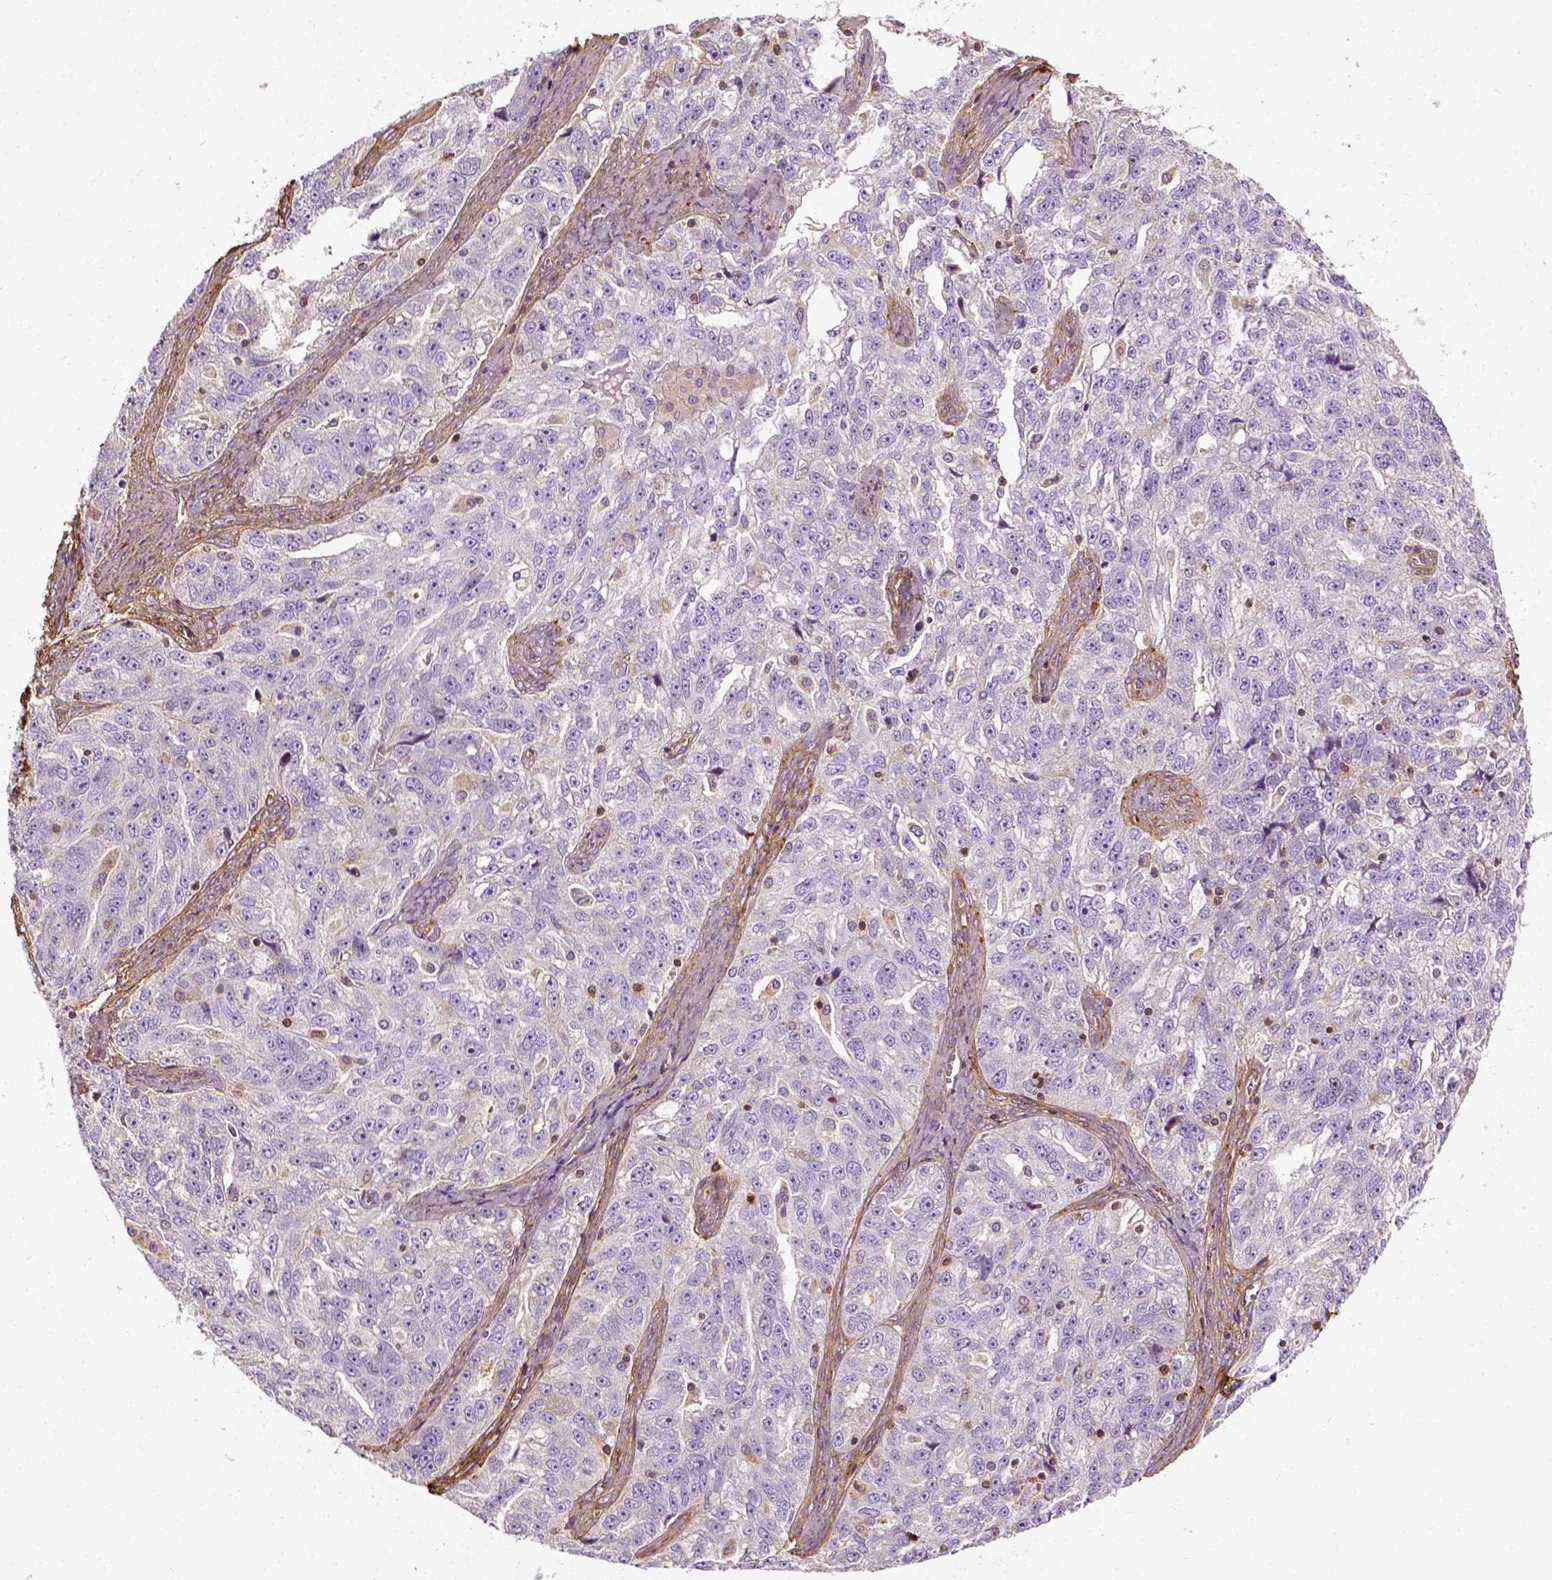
{"staining": {"intensity": "negative", "quantity": "none", "location": "none"}, "tissue": "ovarian cancer", "cell_type": "Tumor cells", "image_type": "cancer", "snomed": [{"axis": "morphology", "description": "Cystadenocarcinoma, serous, NOS"}, {"axis": "topography", "description": "Ovary"}], "caption": "Tumor cells are negative for brown protein staining in ovarian cancer.", "gene": "COL6A2", "patient": {"sex": "female", "age": 51}}